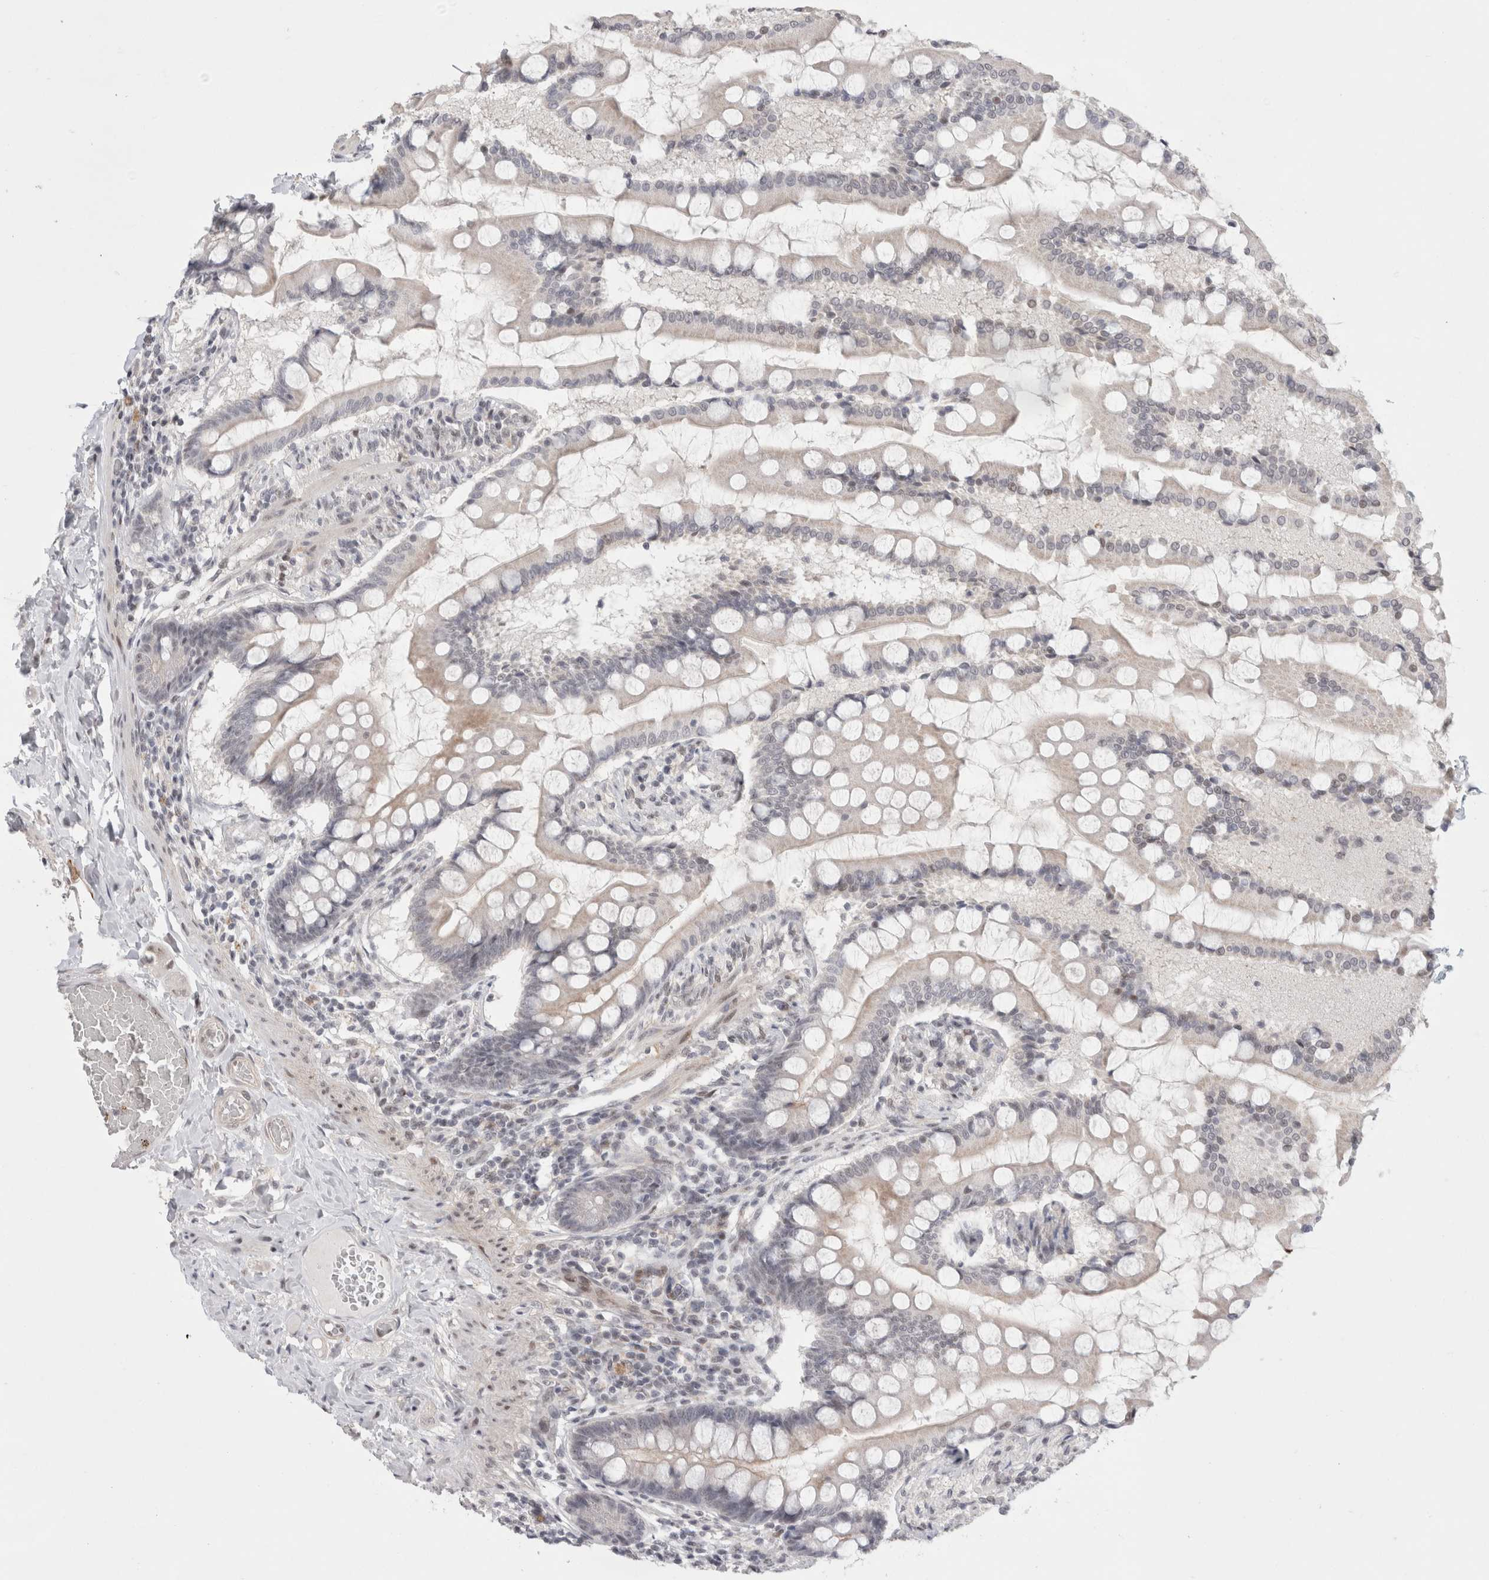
{"staining": {"intensity": "weak", "quantity": "<25%", "location": "nuclear"}, "tissue": "small intestine", "cell_type": "Glandular cells", "image_type": "normal", "snomed": [{"axis": "morphology", "description": "Normal tissue, NOS"}, {"axis": "topography", "description": "Small intestine"}], "caption": "Immunohistochemistry micrograph of benign small intestine: human small intestine stained with DAB (3,3'-diaminobenzidine) demonstrates no significant protein expression in glandular cells.", "gene": "SENP6", "patient": {"sex": "male", "age": 41}}